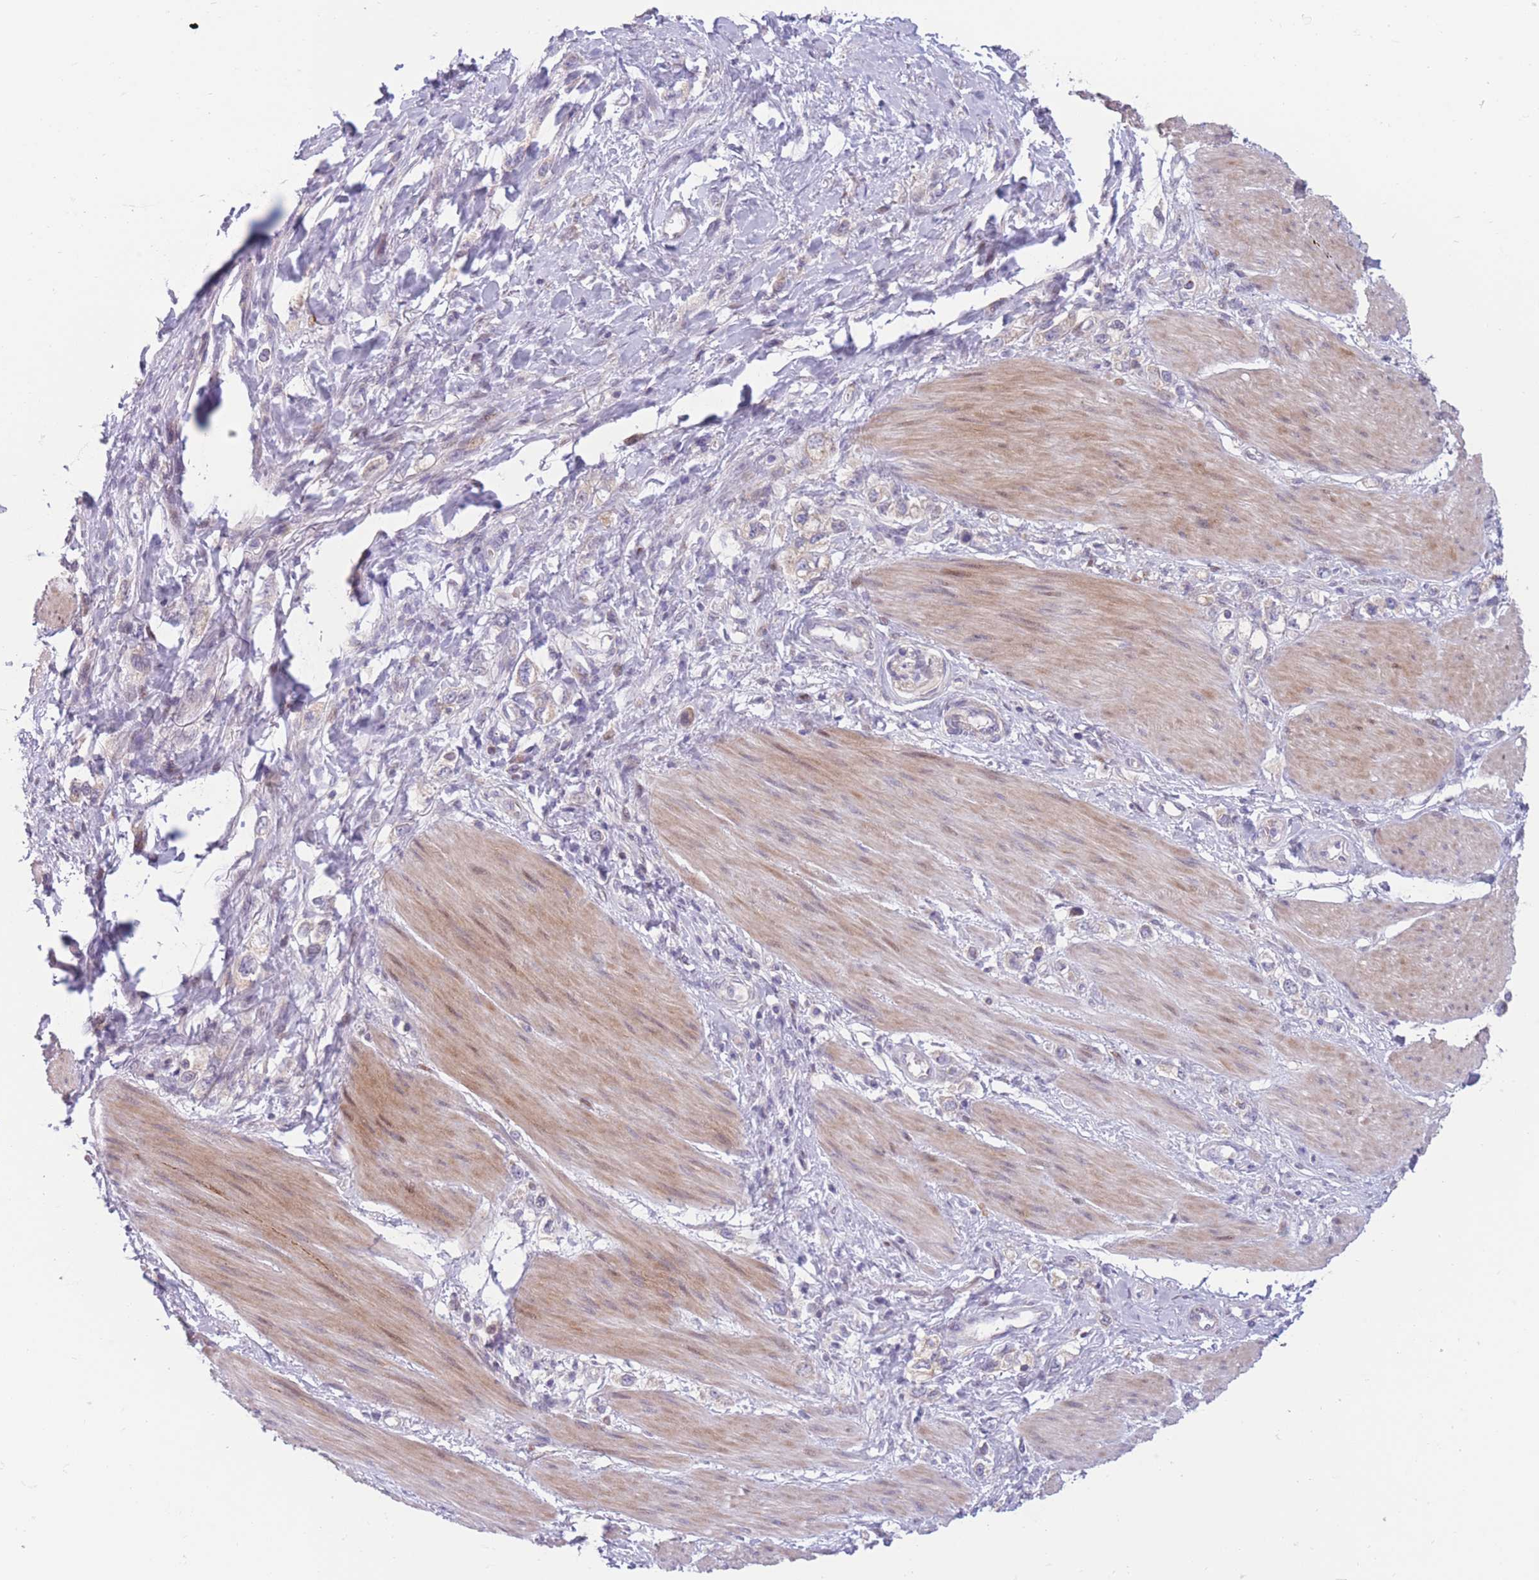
{"staining": {"intensity": "negative", "quantity": "none", "location": "none"}, "tissue": "stomach cancer", "cell_type": "Tumor cells", "image_type": "cancer", "snomed": [{"axis": "morphology", "description": "Adenocarcinoma, NOS"}, {"axis": "topography", "description": "Stomach"}], "caption": "IHC of human stomach cancer displays no positivity in tumor cells.", "gene": "PDE4A", "patient": {"sex": "female", "age": 65}}